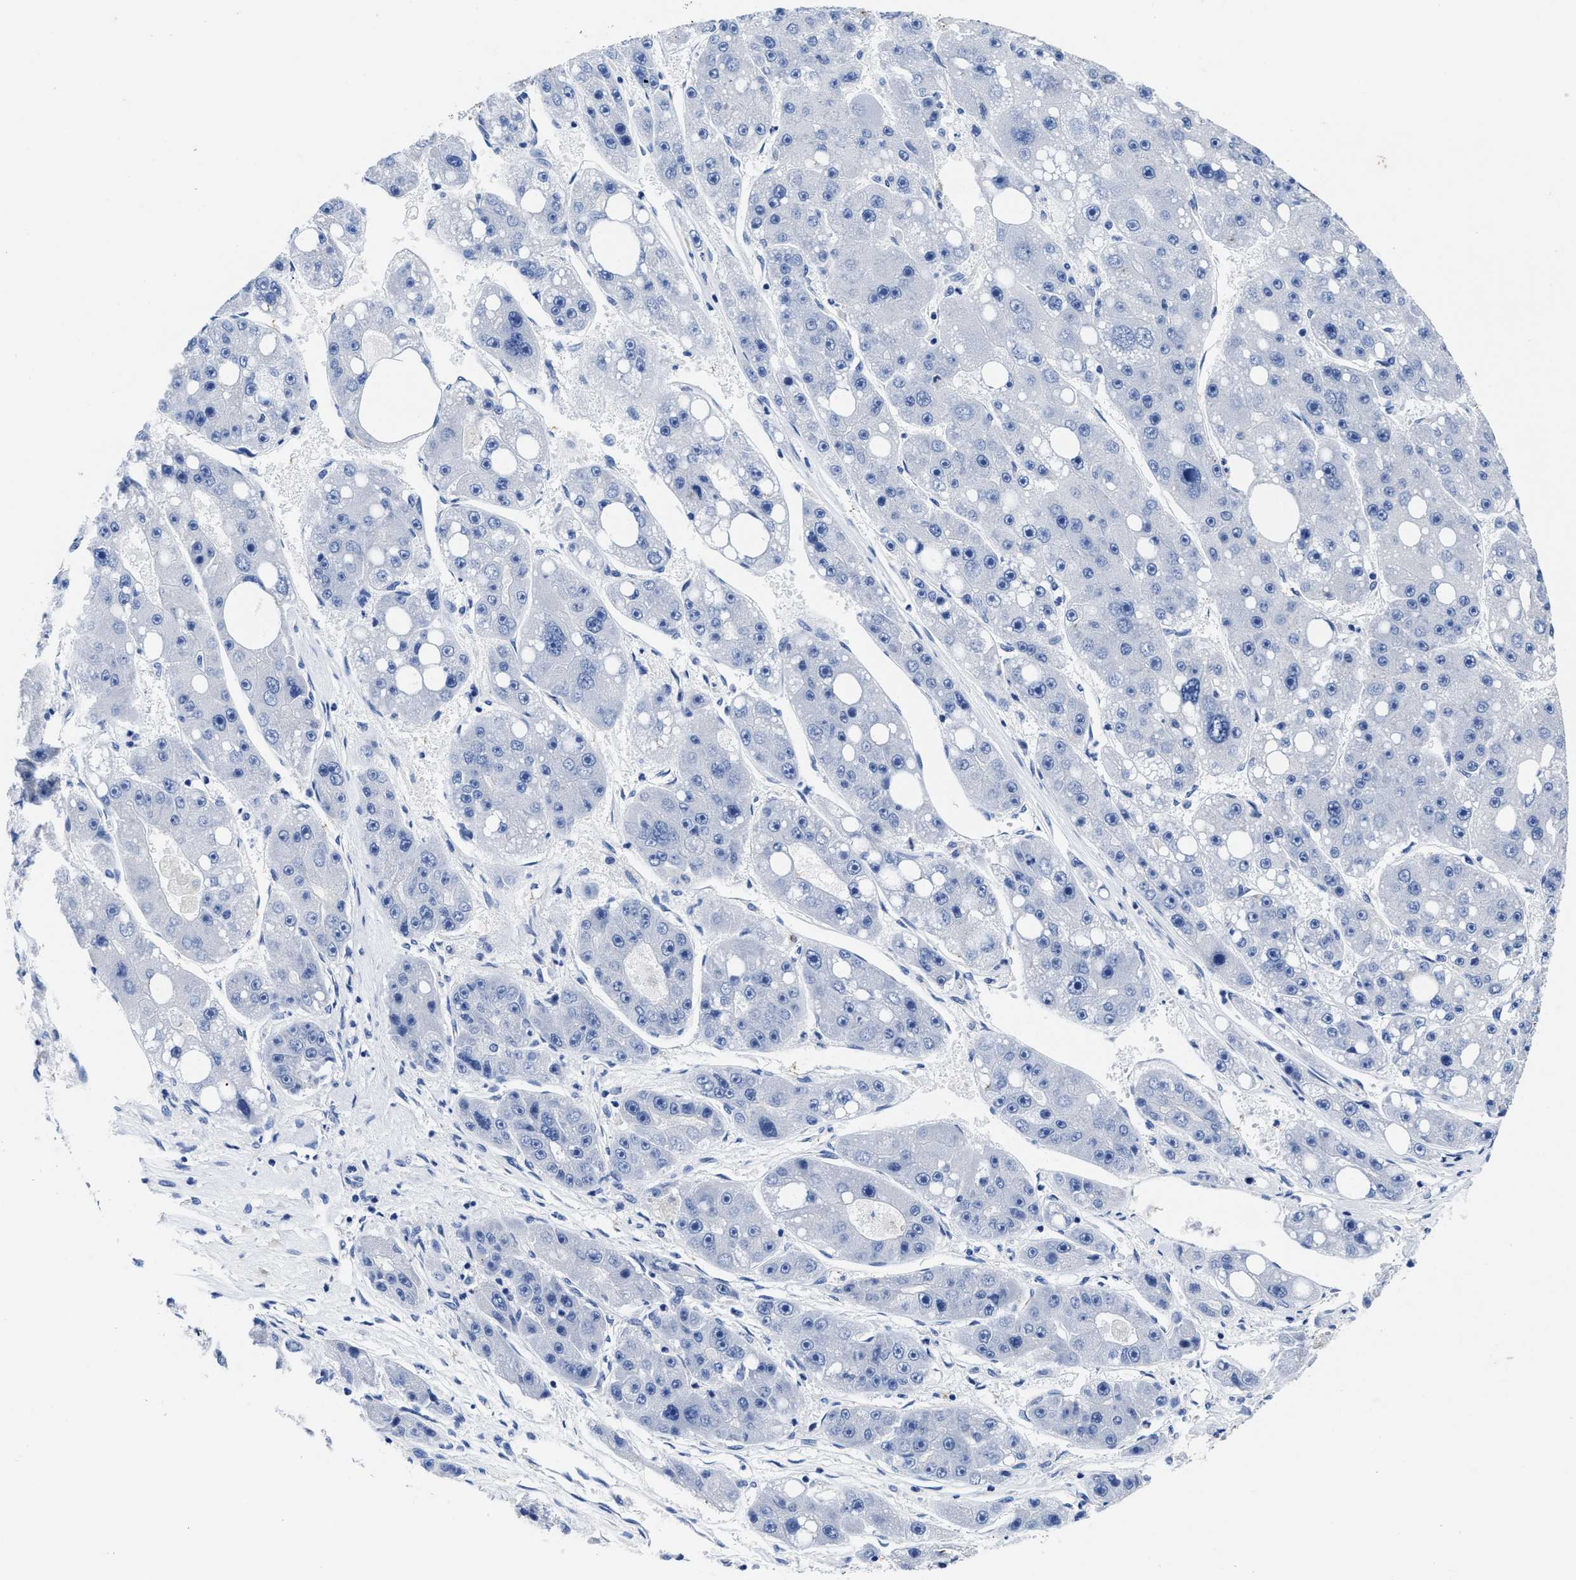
{"staining": {"intensity": "negative", "quantity": "none", "location": "none"}, "tissue": "liver cancer", "cell_type": "Tumor cells", "image_type": "cancer", "snomed": [{"axis": "morphology", "description": "Carcinoma, Hepatocellular, NOS"}, {"axis": "topography", "description": "Liver"}], "caption": "A micrograph of liver cancer stained for a protein shows no brown staining in tumor cells.", "gene": "HOOK1", "patient": {"sex": "female", "age": 61}}